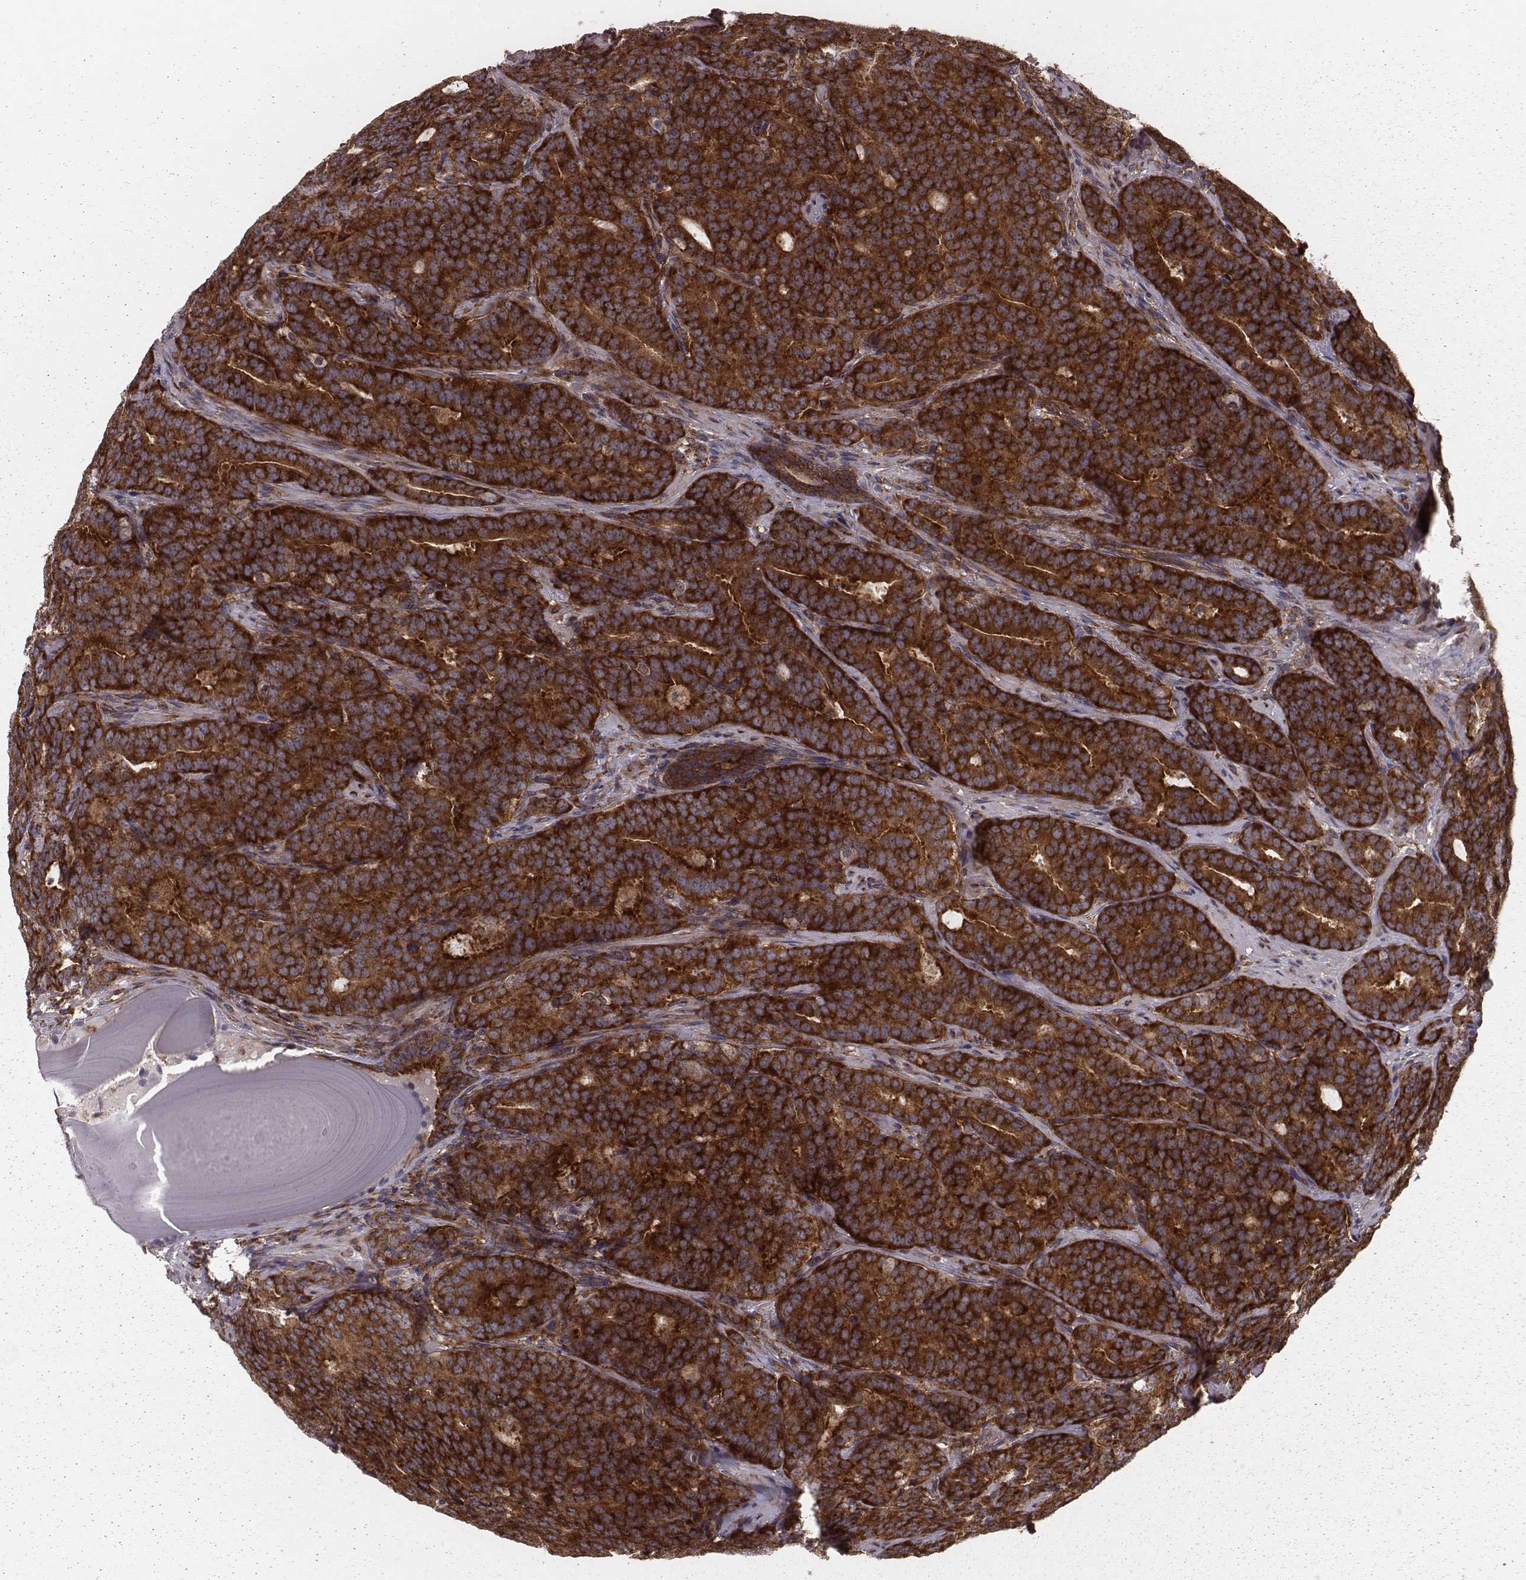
{"staining": {"intensity": "strong", "quantity": ">75%", "location": "cytoplasmic/membranous"}, "tissue": "prostate cancer", "cell_type": "Tumor cells", "image_type": "cancer", "snomed": [{"axis": "morphology", "description": "Adenocarcinoma, NOS"}, {"axis": "topography", "description": "Prostate"}], "caption": "Prostate adenocarcinoma stained with DAB (3,3'-diaminobenzidine) immunohistochemistry (IHC) exhibits high levels of strong cytoplasmic/membranous expression in approximately >75% of tumor cells. (IHC, brightfield microscopy, high magnification).", "gene": "TXLNA", "patient": {"sex": "male", "age": 71}}